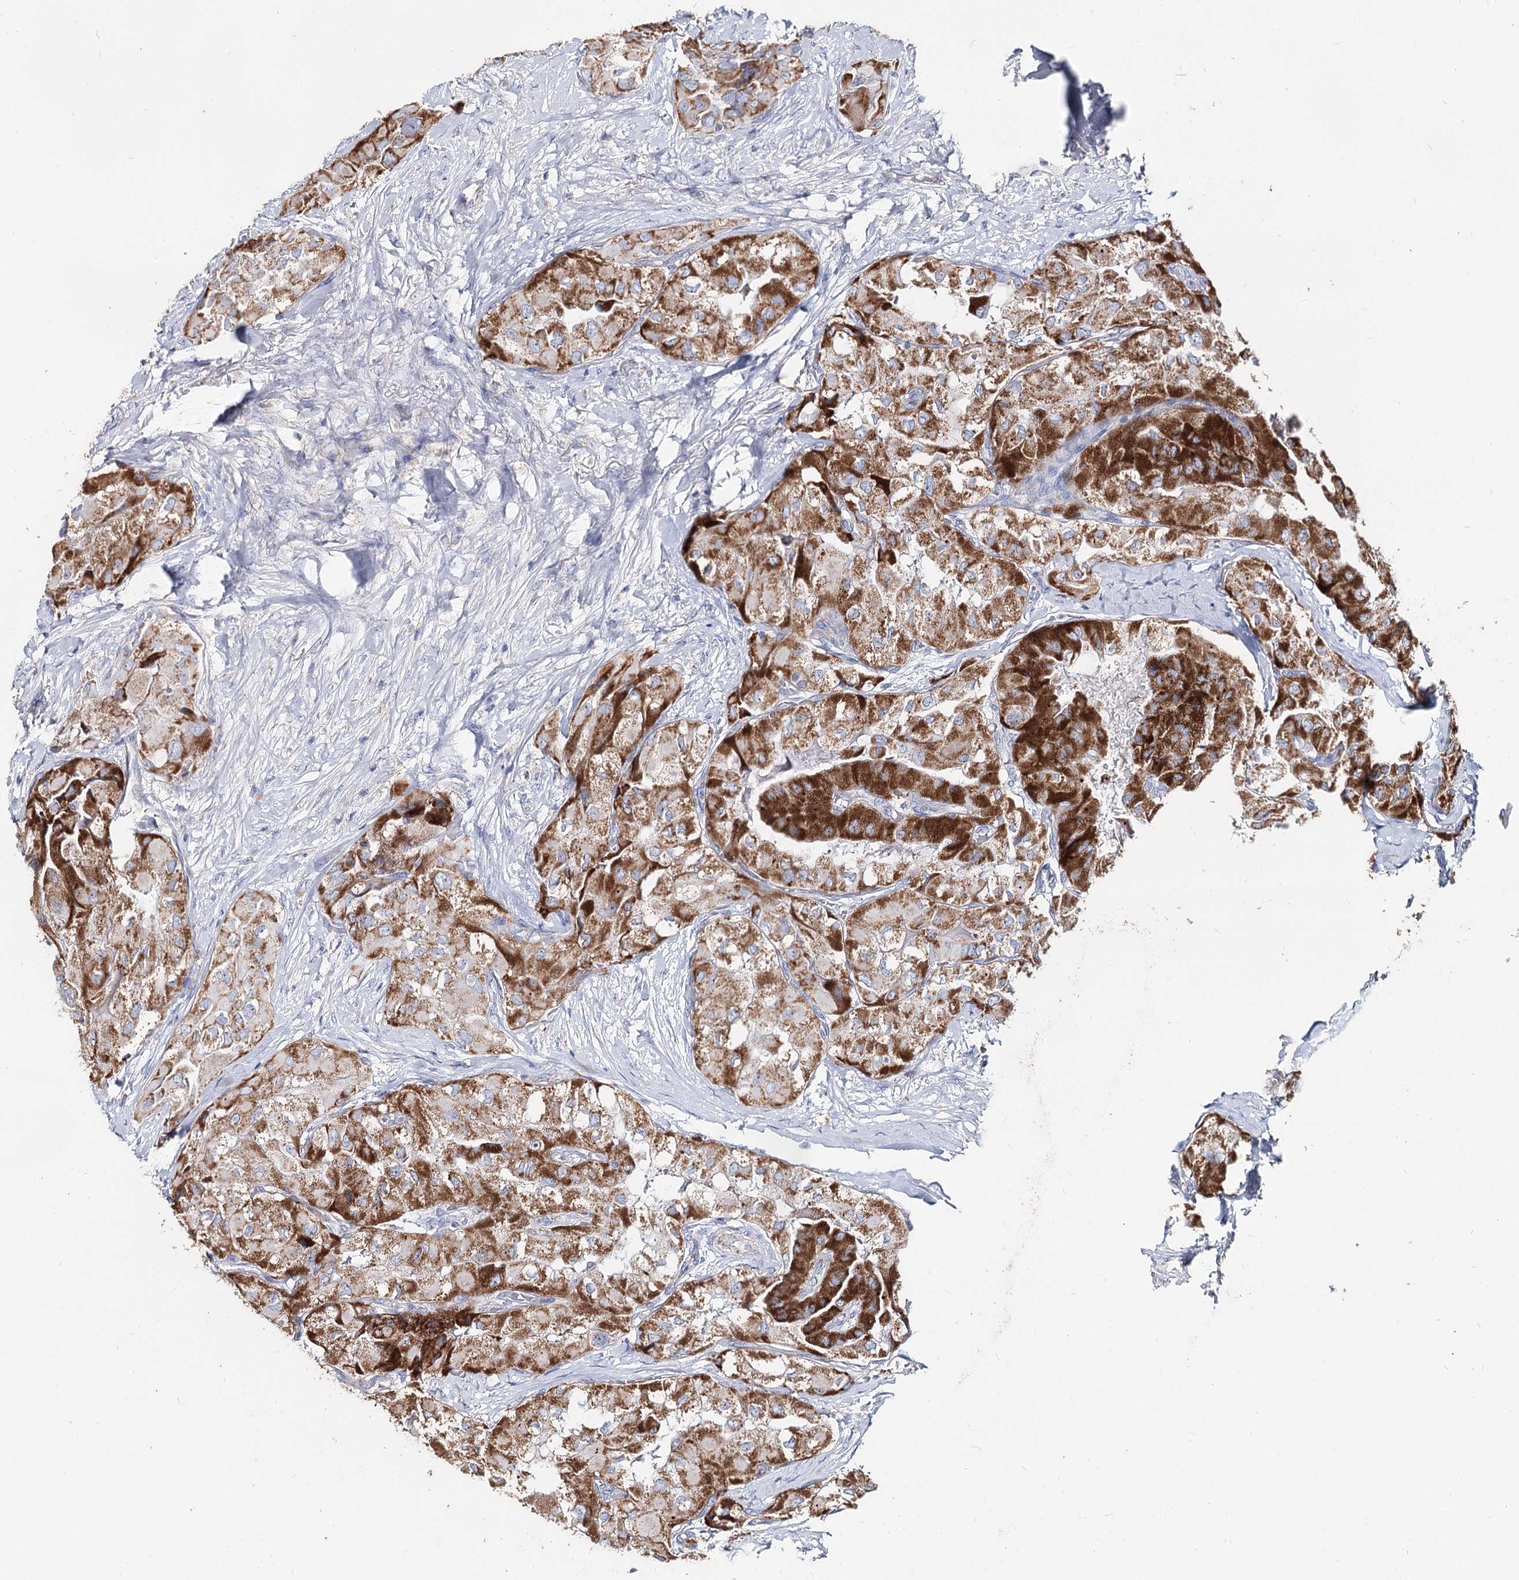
{"staining": {"intensity": "strong", "quantity": ">75%", "location": "cytoplasmic/membranous"}, "tissue": "thyroid cancer", "cell_type": "Tumor cells", "image_type": "cancer", "snomed": [{"axis": "morphology", "description": "Papillary adenocarcinoma, NOS"}, {"axis": "topography", "description": "Thyroid gland"}], "caption": "Tumor cells display high levels of strong cytoplasmic/membranous positivity in about >75% of cells in thyroid papillary adenocarcinoma.", "gene": "MCCC2", "patient": {"sex": "female", "age": 59}}